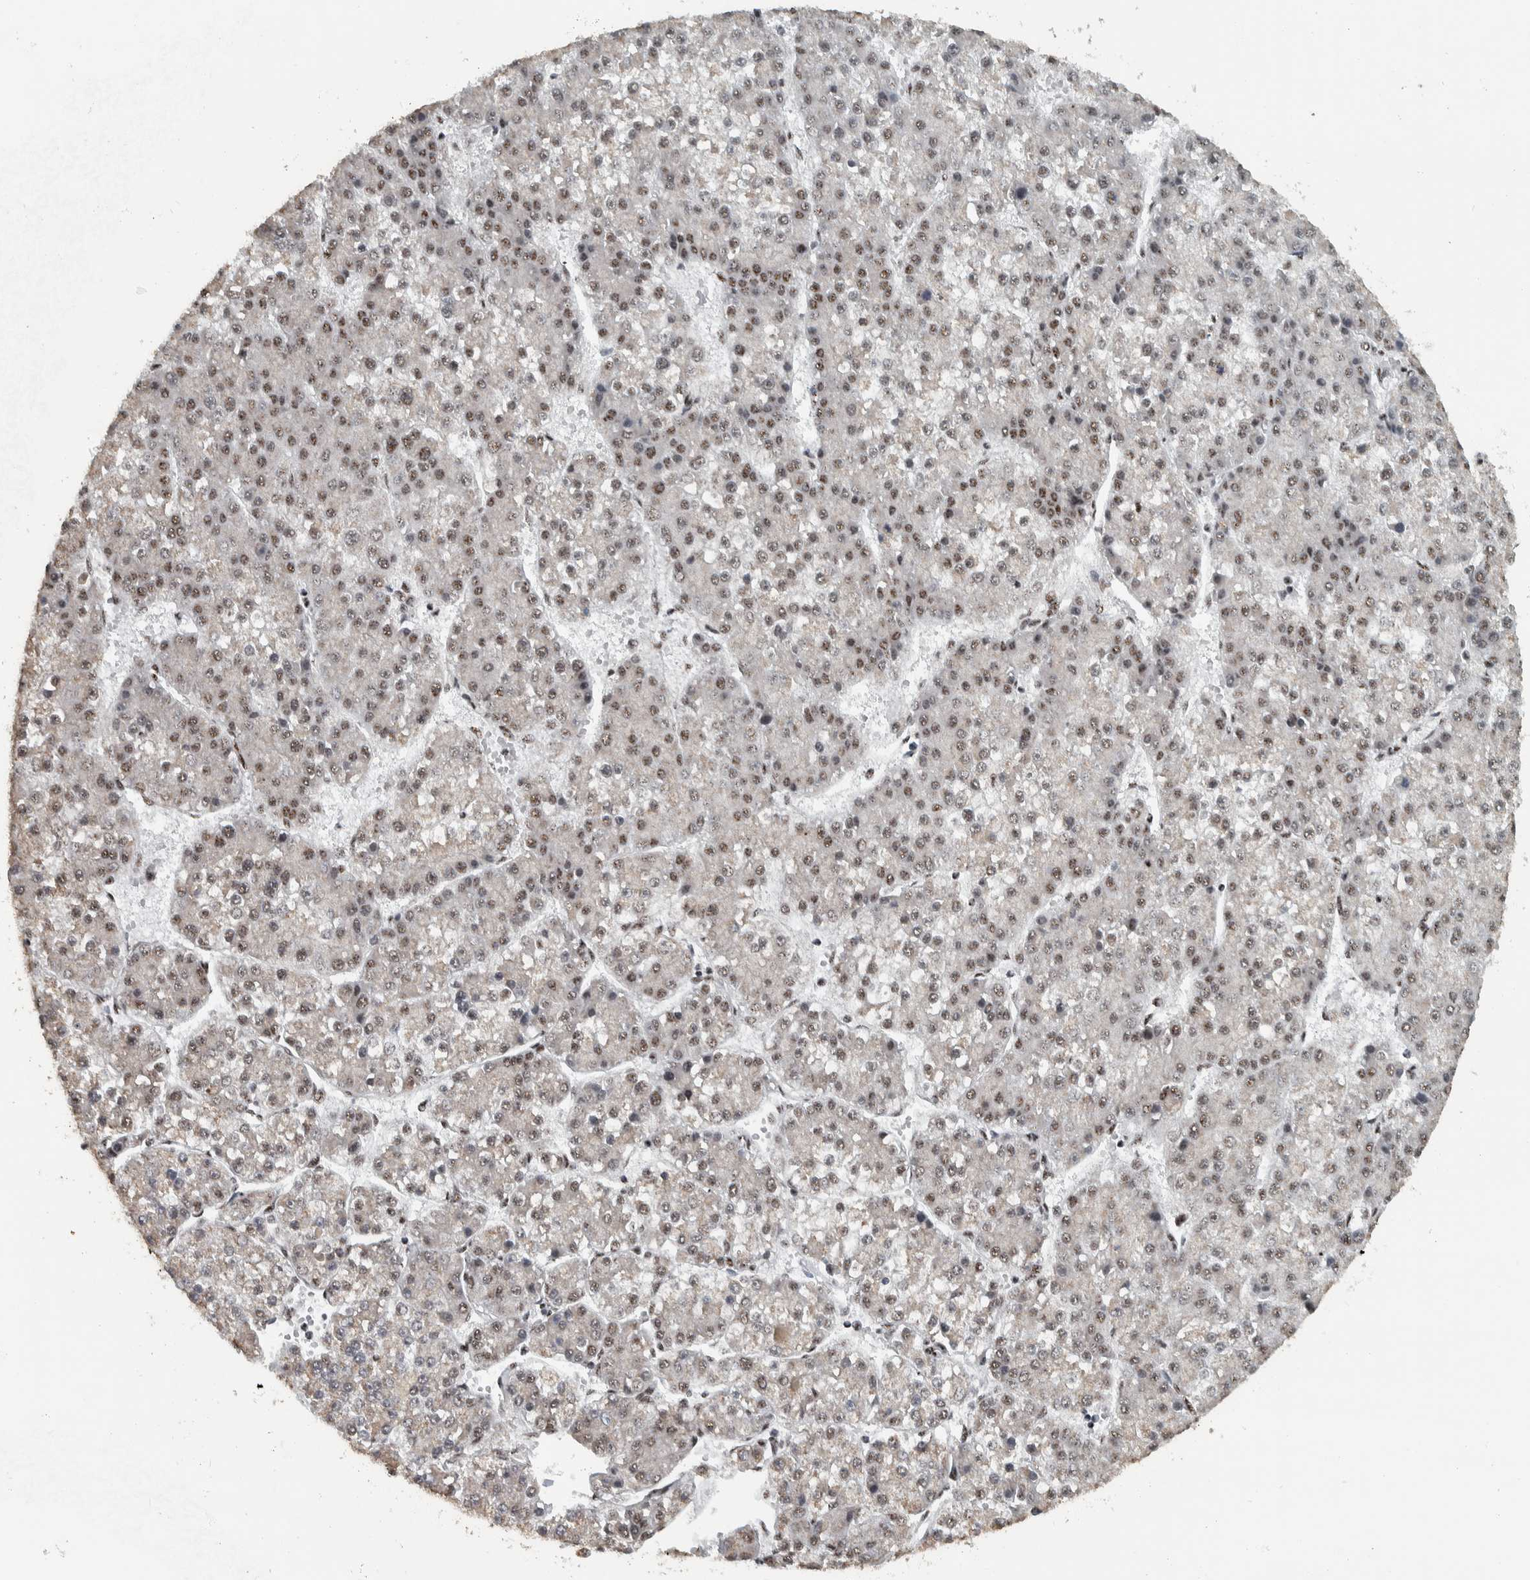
{"staining": {"intensity": "weak", "quantity": ">75%", "location": "nuclear"}, "tissue": "liver cancer", "cell_type": "Tumor cells", "image_type": "cancer", "snomed": [{"axis": "morphology", "description": "Carcinoma, Hepatocellular, NOS"}, {"axis": "topography", "description": "Liver"}], "caption": "The immunohistochemical stain shows weak nuclear staining in tumor cells of liver cancer (hepatocellular carcinoma) tissue.", "gene": "SON", "patient": {"sex": "female", "age": 73}}